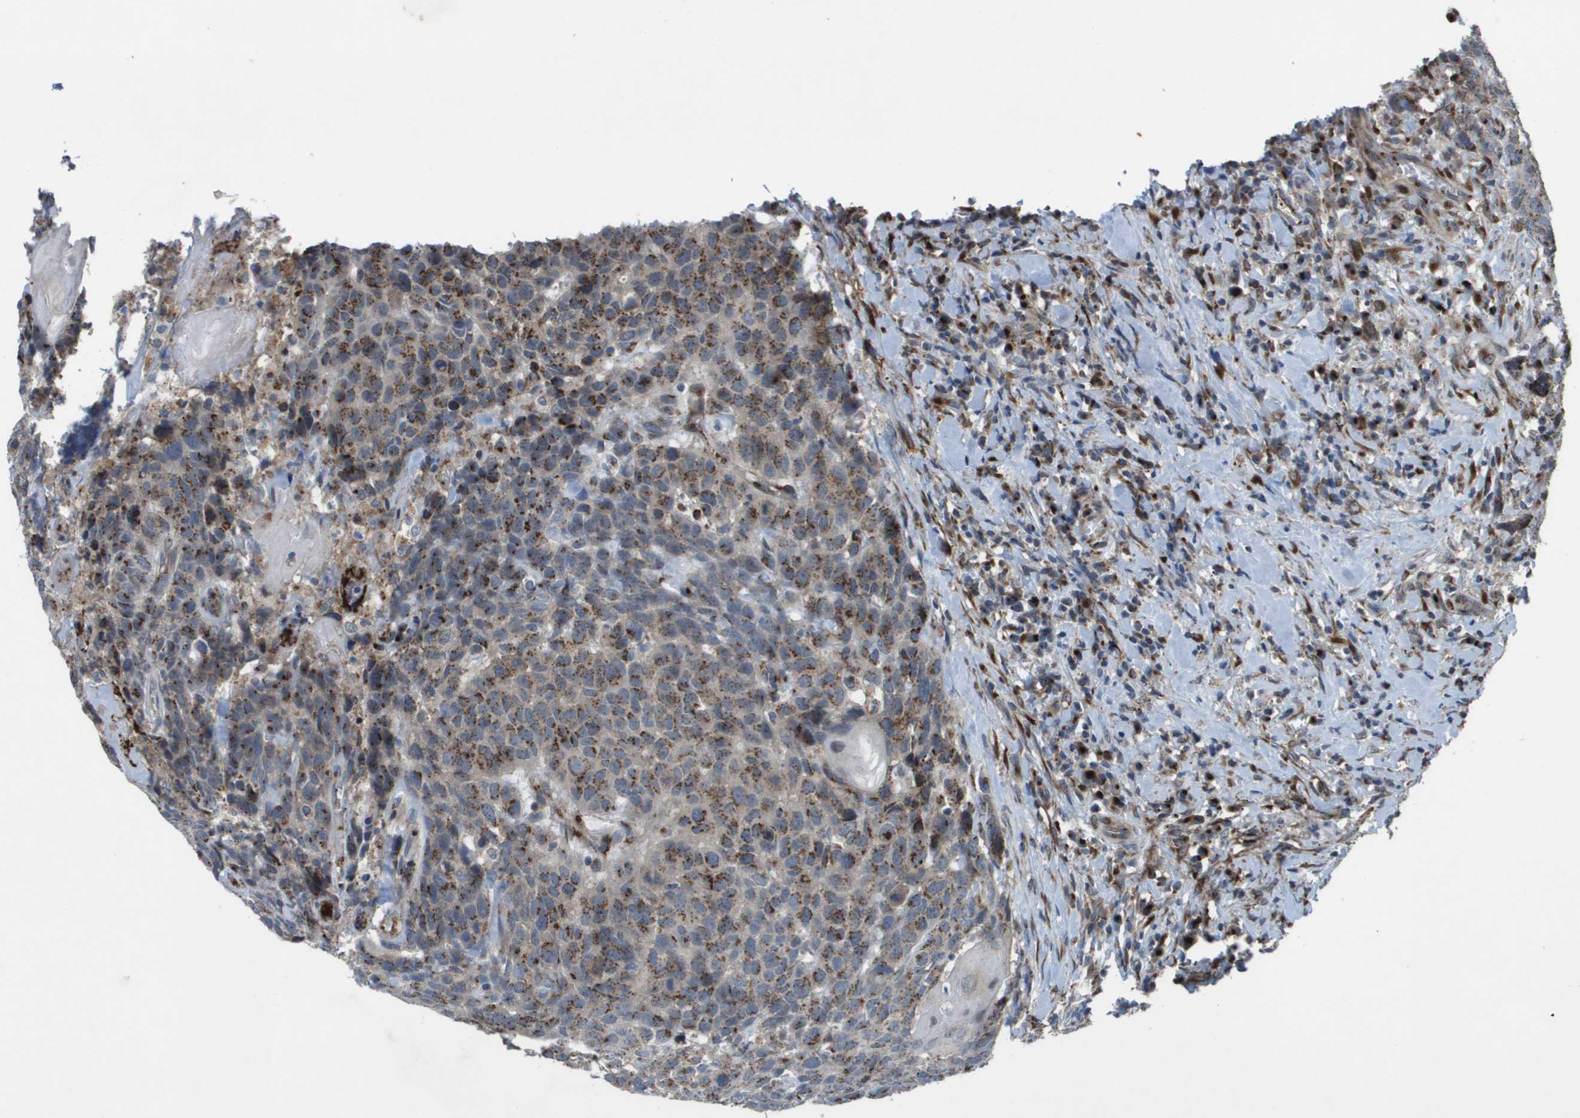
{"staining": {"intensity": "moderate", "quantity": ">75%", "location": "cytoplasmic/membranous"}, "tissue": "head and neck cancer", "cell_type": "Tumor cells", "image_type": "cancer", "snomed": [{"axis": "morphology", "description": "Squamous cell carcinoma, NOS"}, {"axis": "topography", "description": "Head-Neck"}], "caption": "Head and neck squamous cell carcinoma stained with a brown dye reveals moderate cytoplasmic/membranous positive expression in approximately >75% of tumor cells.", "gene": "QSOX2", "patient": {"sex": "male", "age": 66}}